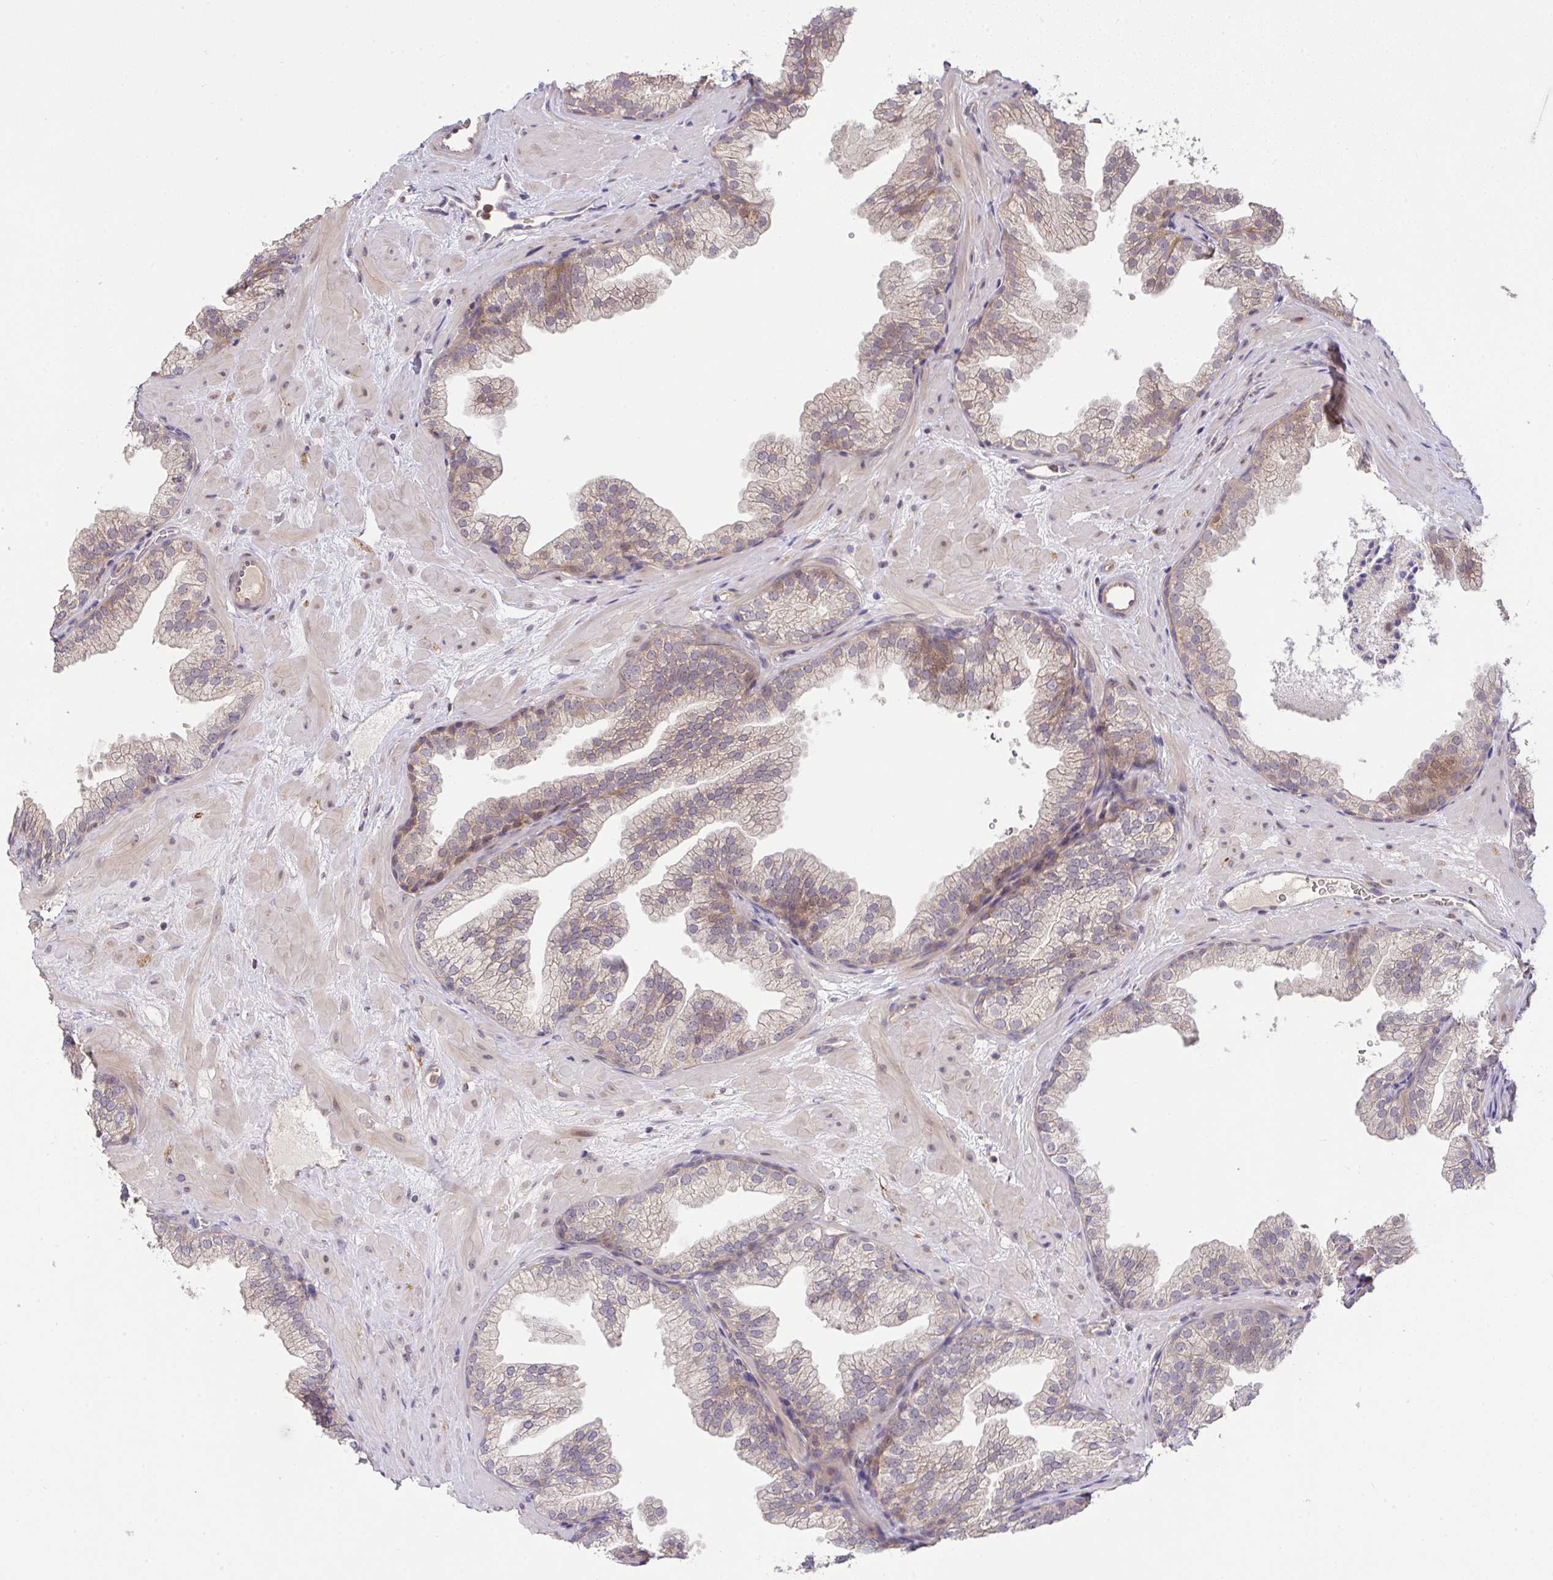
{"staining": {"intensity": "moderate", "quantity": "<25%", "location": "cytoplasmic/membranous"}, "tissue": "prostate", "cell_type": "Glandular cells", "image_type": "normal", "snomed": [{"axis": "morphology", "description": "Normal tissue, NOS"}, {"axis": "topography", "description": "Prostate"}], "caption": "Immunohistochemical staining of normal prostate shows low levels of moderate cytoplasmic/membranous positivity in approximately <25% of glandular cells.", "gene": "SLC9A6", "patient": {"sex": "male", "age": 37}}